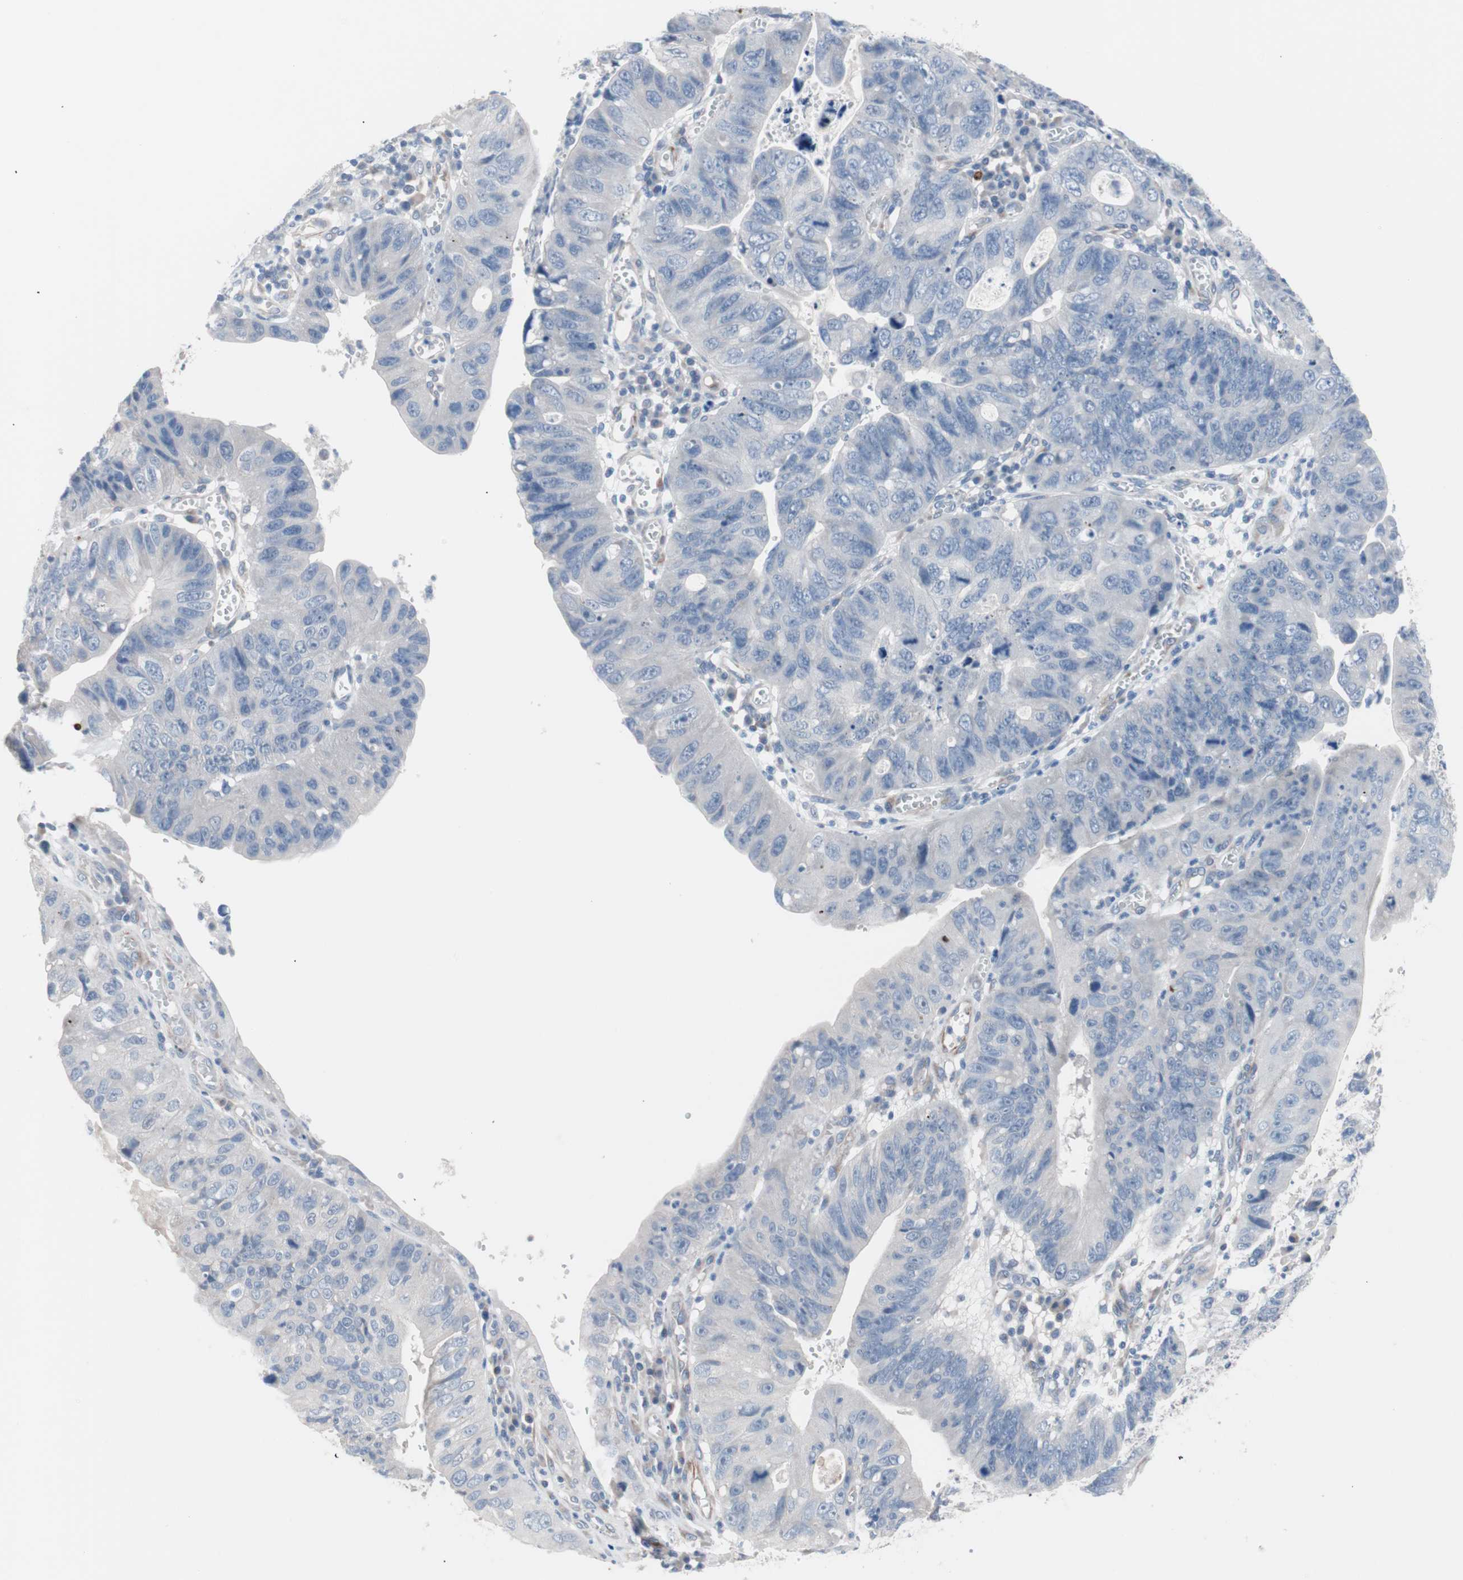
{"staining": {"intensity": "negative", "quantity": "none", "location": "none"}, "tissue": "stomach cancer", "cell_type": "Tumor cells", "image_type": "cancer", "snomed": [{"axis": "morphology", "description": "Adenocarcinoma, NOS"}, {"axis": "topography", "description": "Stomach"}], "caption": "Stomach adenocarcinoma was stained to show a protein in brown. There is no significant staining in tumor cells.", "gene": "ULBP1", "patient": {"sex": "male", "age": 59}}